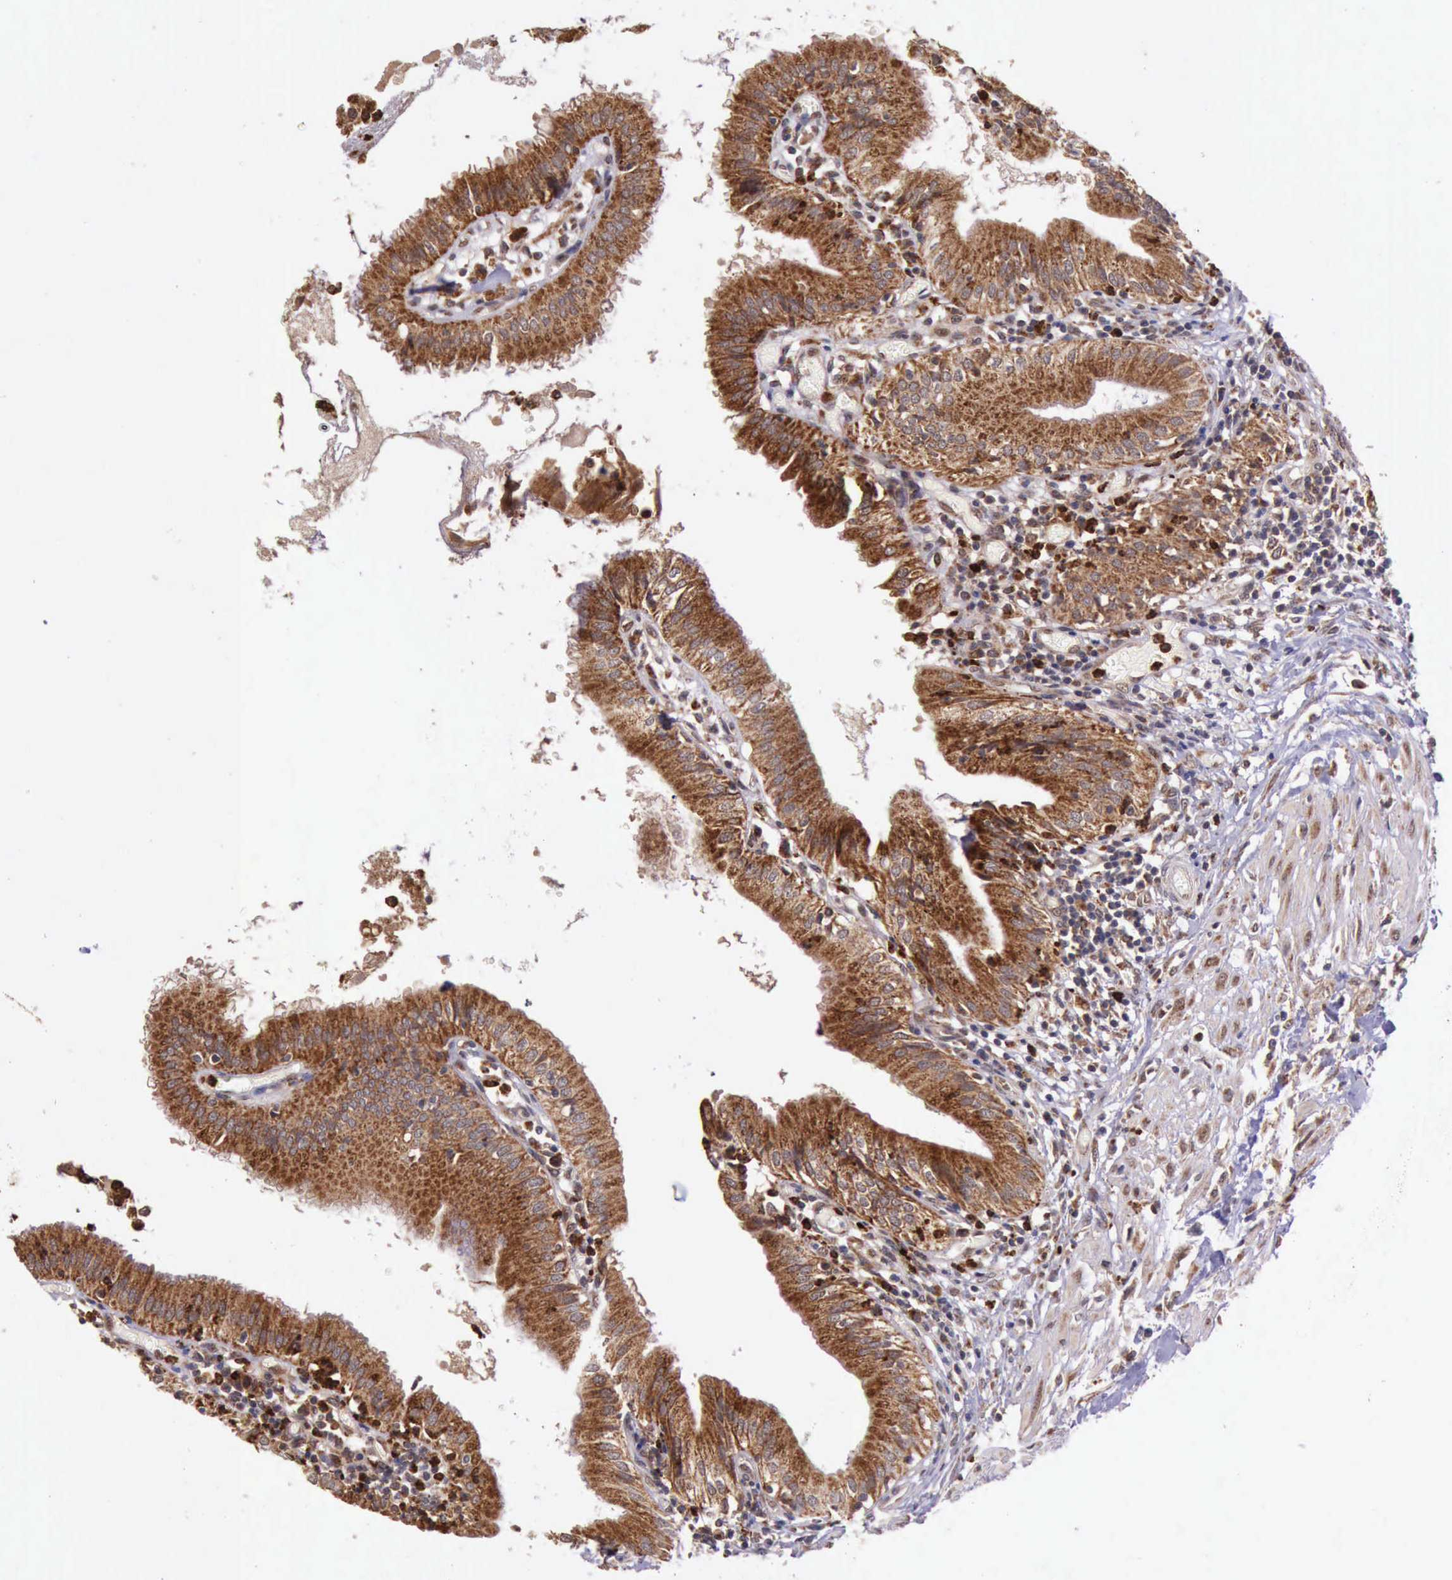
{"staining": {"intensity": "strong", "quantity": ">75%", "location": "cytoplasmic/membranous"}, "tissue": "gallbladder", "cell_type": "Glandular cells", "image_type": "normal", "snomed": [{"axis": "morphology", "description": "Normal tissue, NOS"}, {"axis": "topography", "description": "Gallbladder"}], "caption": "The photomicrograph shows staining of benign gallbladder, revealing strong cytoplasmic/membranous protein staining (brown color) within glandular cells. Nuclei are stained in blue.", "gene": "ARMCX3", "patient": {"sex": "male", "age": 58}}